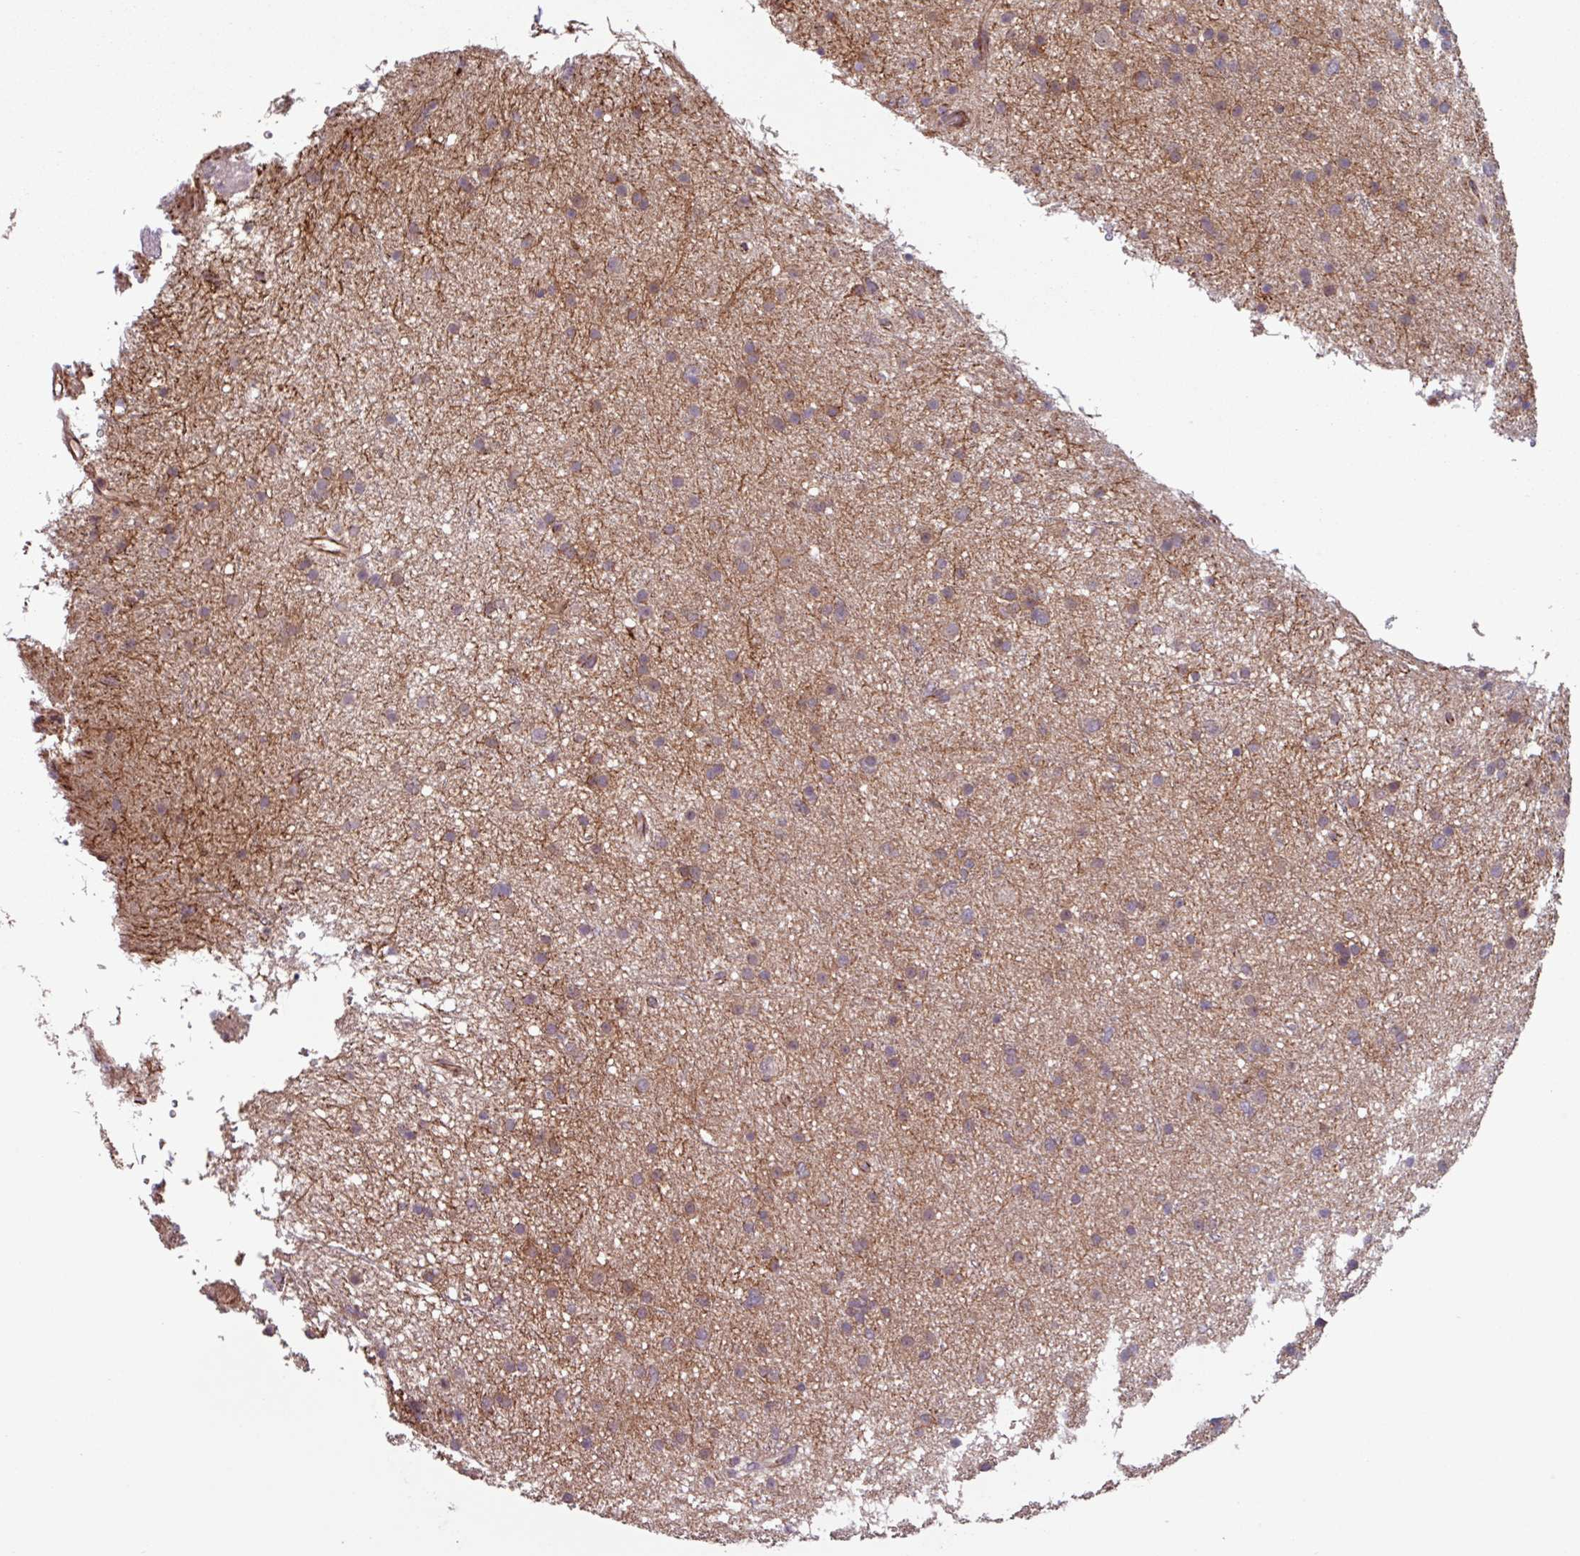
{"staining": {"intensity": "weak", "quantity": ">75%", "location": "cytoplasmic/membranous"}, "tissue": "glioma", "cell_type": "Tumor cells", "image_type": "cancer", "snomed": [{"axis": "morphology", "description": "Glioma, malignant, Low grade"}, {"axis": "topography", "description": "Cerebral cortex"}], "caption": "The image reveals staining of malignant low-grade glioma, revealing weak cytoplasmic/membranous protein positivity (brown color) within tumor cells.", "gene": "TMEM88", "patient": {"sex": "female", "age": 39}}